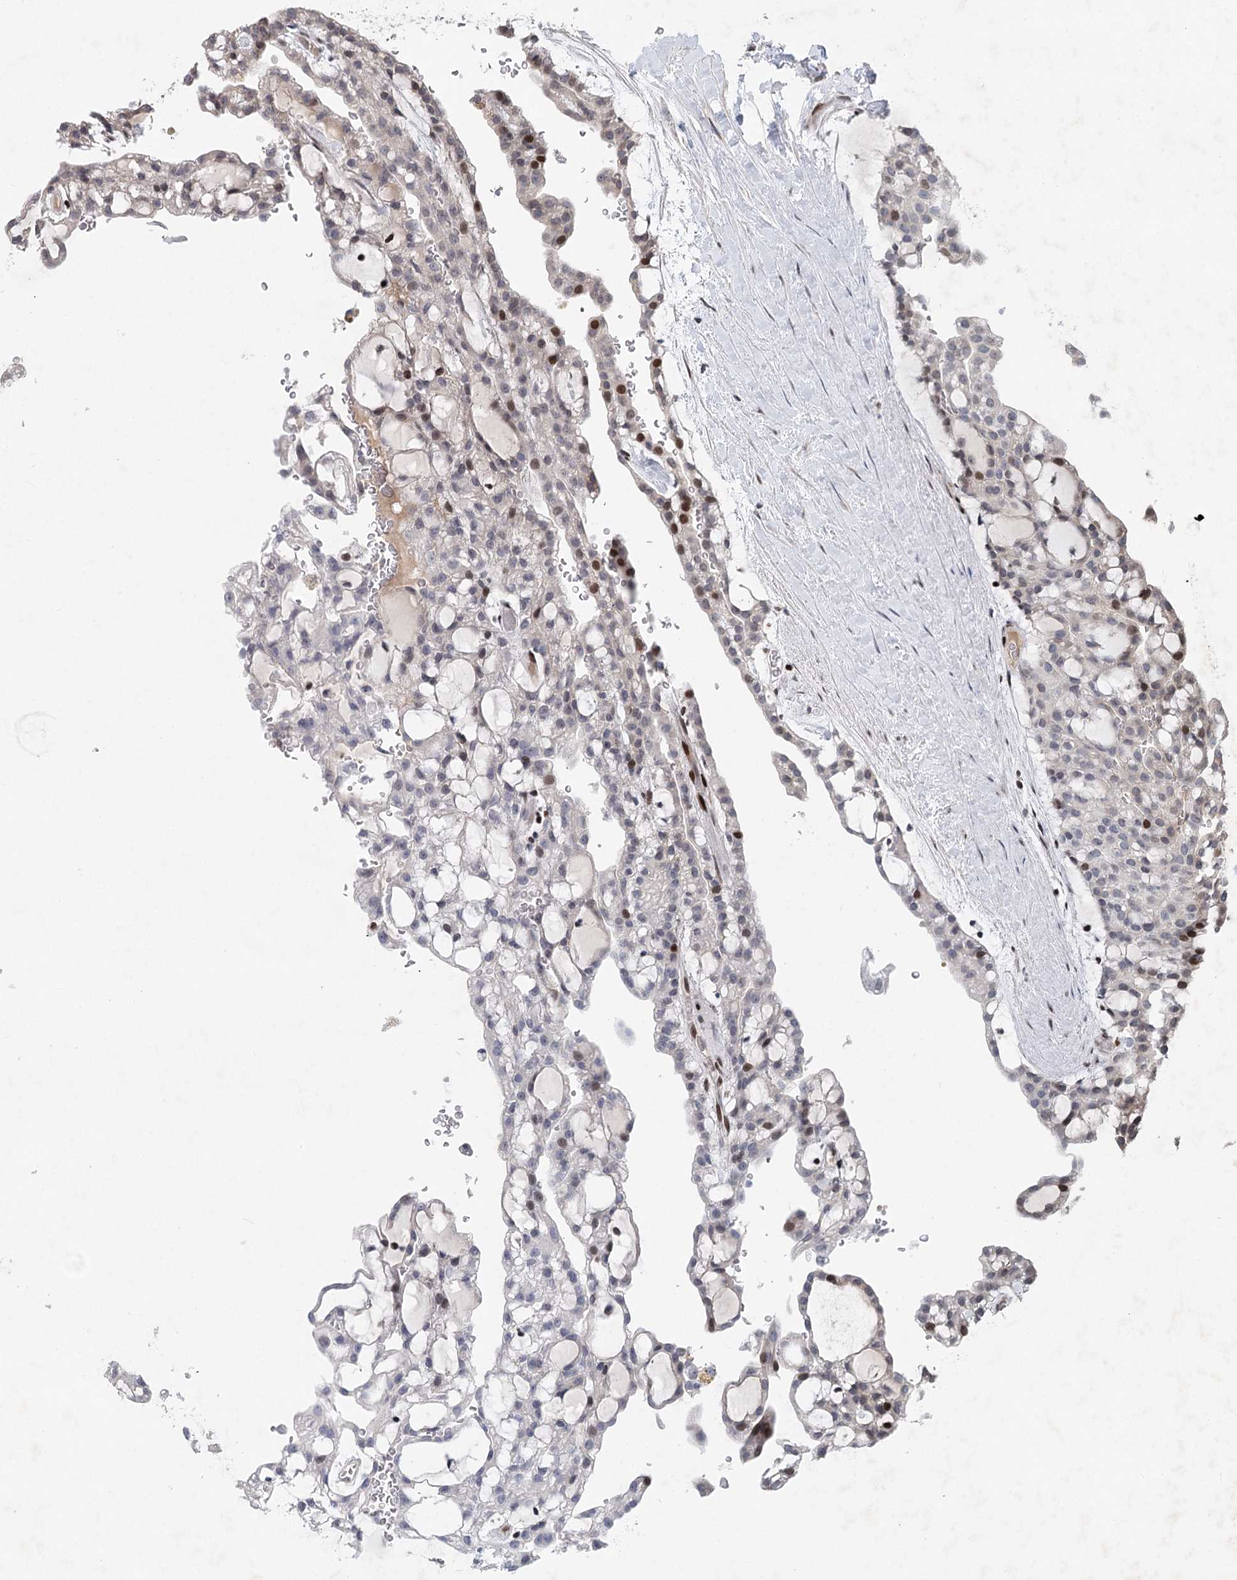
{"staining": {"intensity": "moderate", "quantity": "<25%", "location": "nuclear"}, "tissue": "renal cancer", "cell_type": "Tumor cells", "image_type": "cancer", "snomed": [{"axis": "morphology", "description": "Adenocarcinoma, NOS"}, {"axis": "topography", "description": "Kidney"}], "caption": "The immunohistochemical stain shows moderate nuclear positivity in tumor cells of renal adenocarcinoma tissue.", "gene": "FRMD4A", "patient": {"sex": "male", "age": 63}}